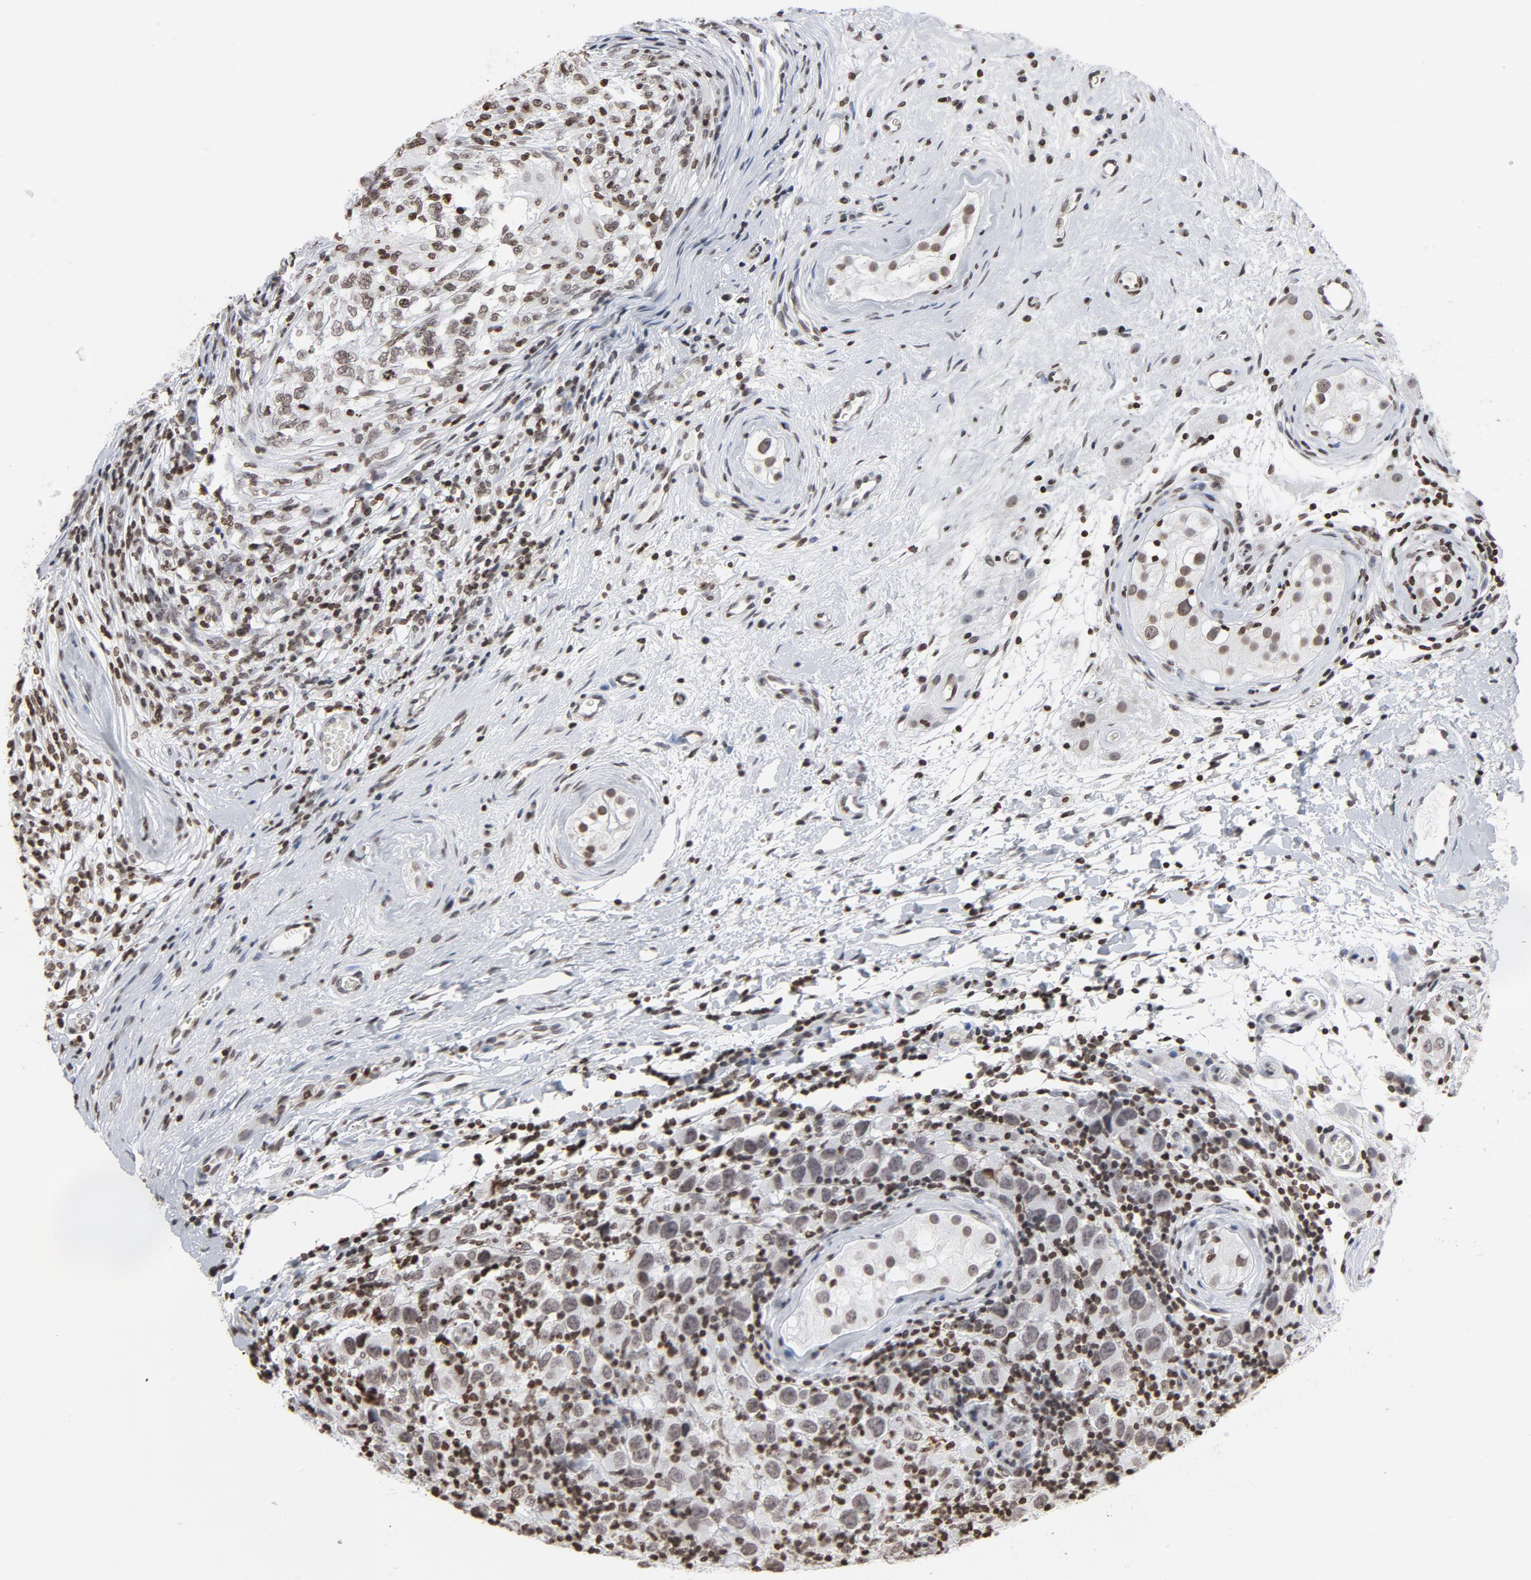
{"staining": {"intensity": "weak", "quantity": ">75%", "location": "nuclear"}, "tissue": "testis cancer", "cell_type": "Tumor cells", "image_type": "cancer", "snomed": [{"axis": "morphology", "description": "Carcinoma, Embryonal, NOS"}, {"axis": "topography", "description": "Testis"}], "caption": "A brown stain highlights weak nuclear expression of a protein in embryonal carcinoma (testis) tumor cells. The staining is performed using DAB (3,3'-diaminobenzidine) brown chromogen to label protein expression. The nuclei are counter-stained blue using hematoxylin.", "gene": "H2AC12", "patient": {"sex": "male", "age": 21}}